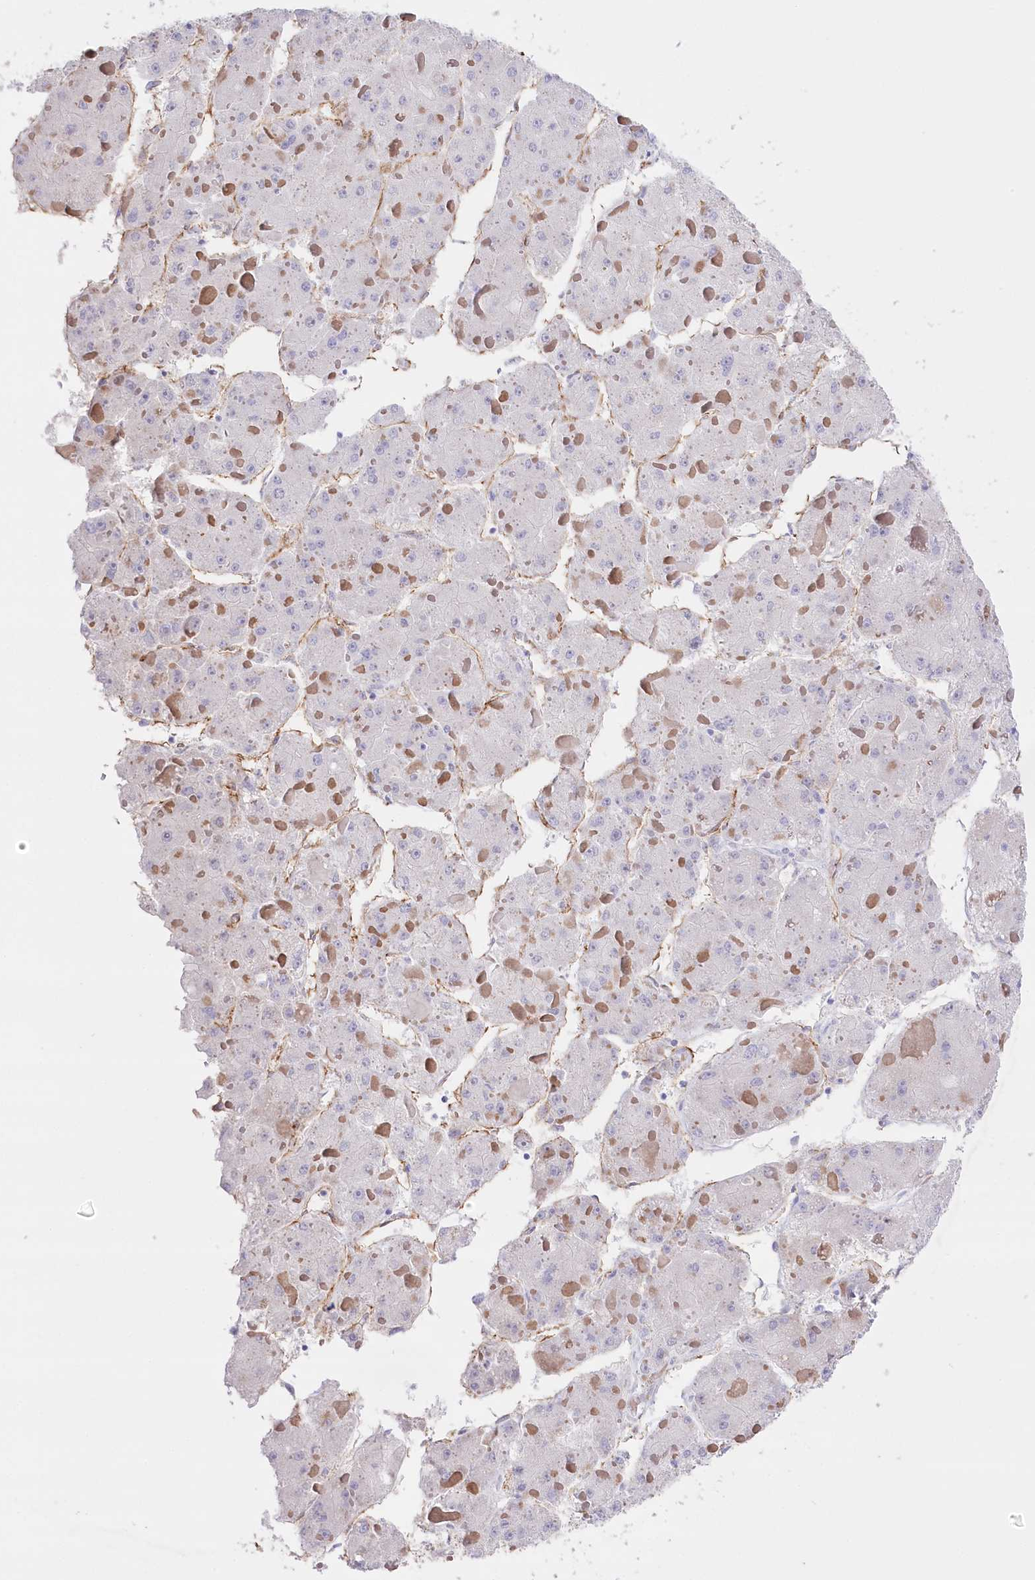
{"staining": {"intensity": "negative", "quantity": "none", "location": "none"}, "tissue": "liver cancer", "cell_type": "Tumor cells", "image_type": "cancer", "snomed": [{"axis": "morphology", "description": "Carcinoma, Hepatocellular, NOS"}, {"axis": "topography", "description": "Liver"}], "caption": "This is a histopathology image of immunohistochemistry staining of hepatocellular carcinoma (liver), which shows no expression in tumor cells.", "gene": "SLC39A10", "patient": {"sex": "female", "age": 73}}